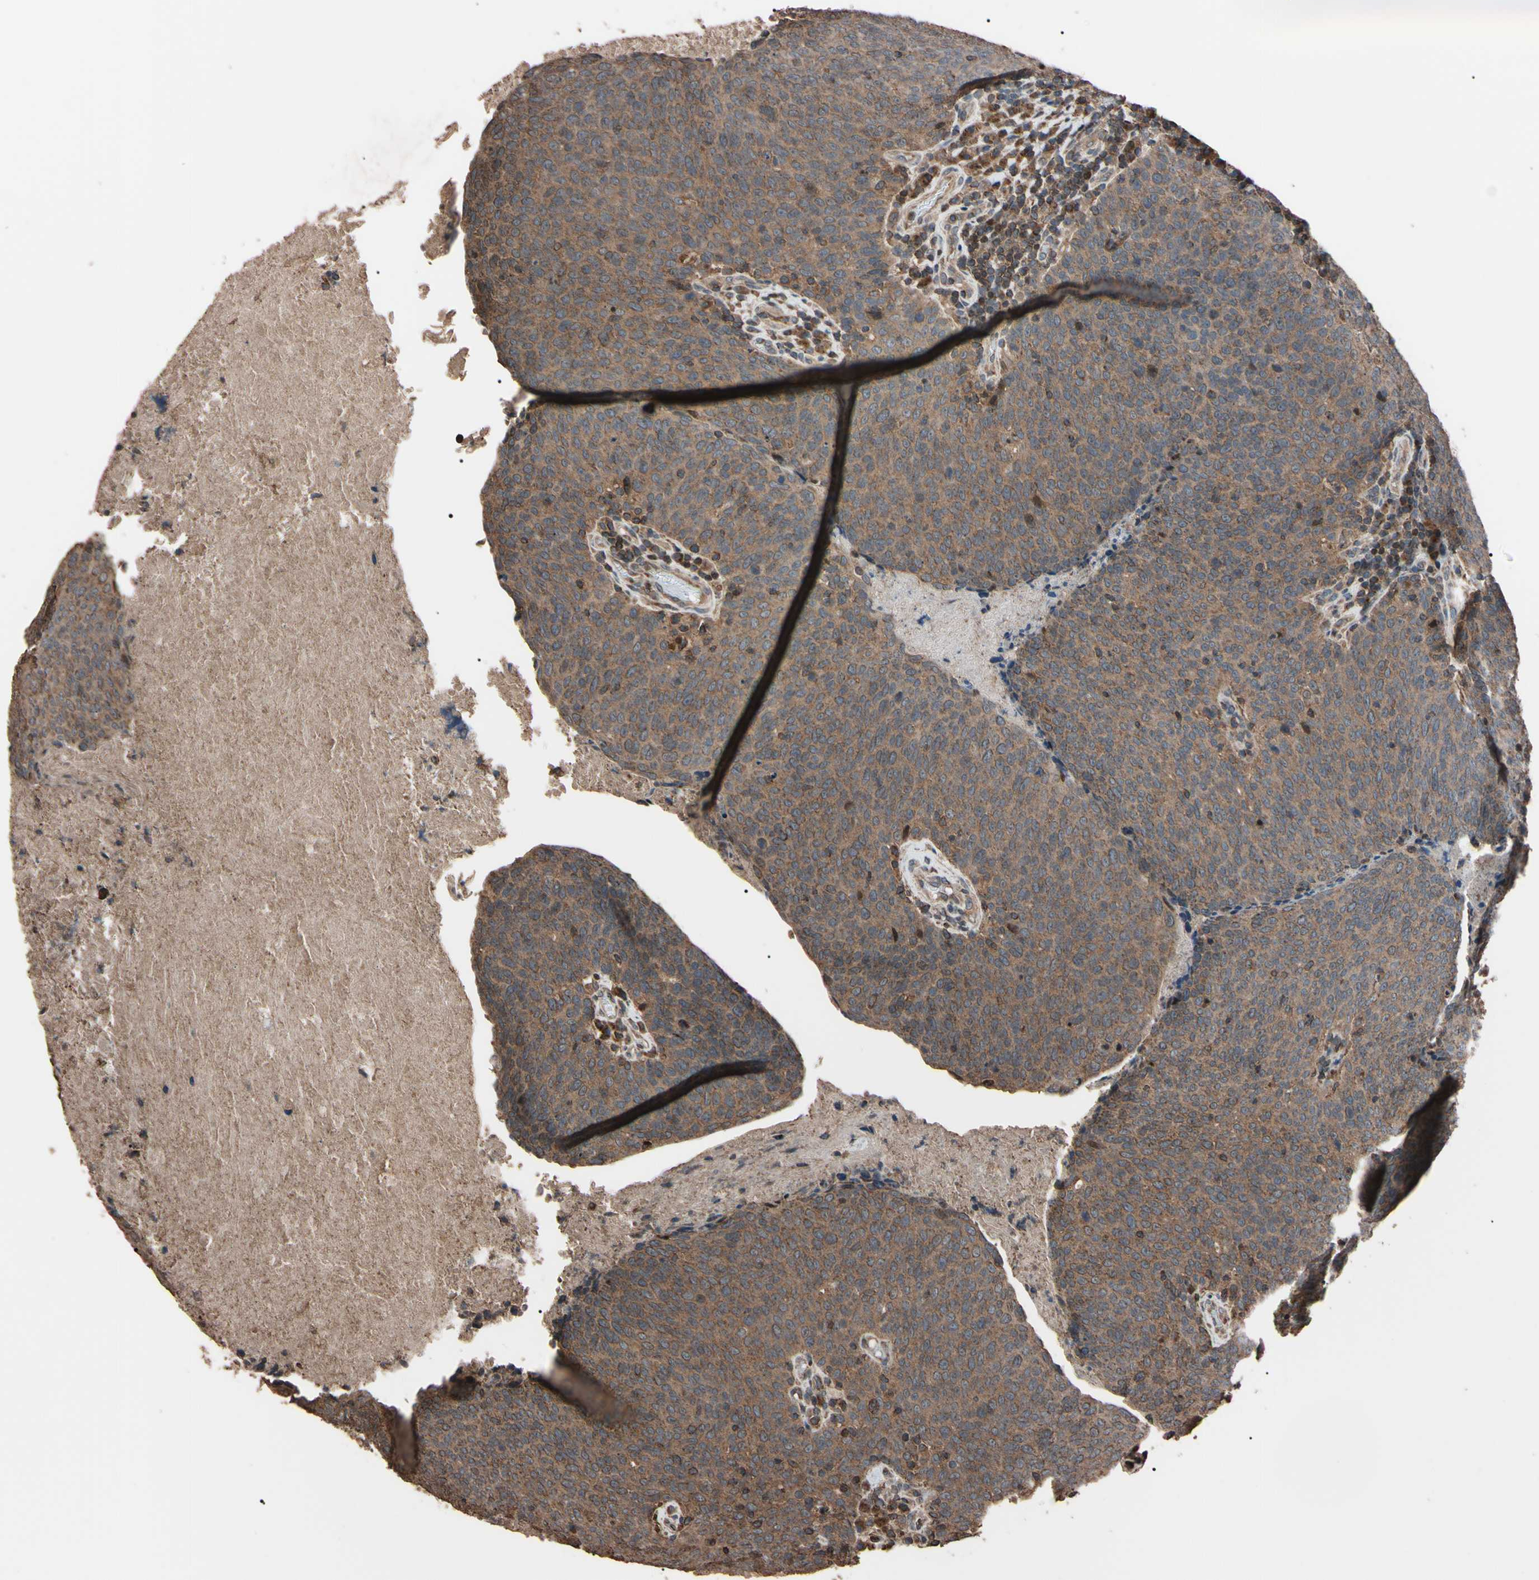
{"staining": {"intensity": "moderate", "quantity": ">75%", "location": "cytoplasmic/membranous"}, "tissue": "head and neck cancer", "cell_type": "Tumor cells", "image_type": "cancer", "snomed": [{"axis": "morphology", "description": "Squamous cell carcinoma, NOS"}, {"axis": "morphology", "description": "Squamous cell carcinoma, metastatic, NOS"}, {"axis": "topography", "description": "Lymph node"}, {"axis": "topography", "description": "Head-Neck"}], "caption": "Protein analysis of head and neck cancer tissue exhibits moderate cytoplasmic/membranous expression in approximately >75% of tumor cells. Using DAB (brown) and hematoxylin (blue) stains, captured at high magnification using brightfield microscopy.", "gene": "TNFRSF1A", "patient": {"sex": "male", "age": 62}}